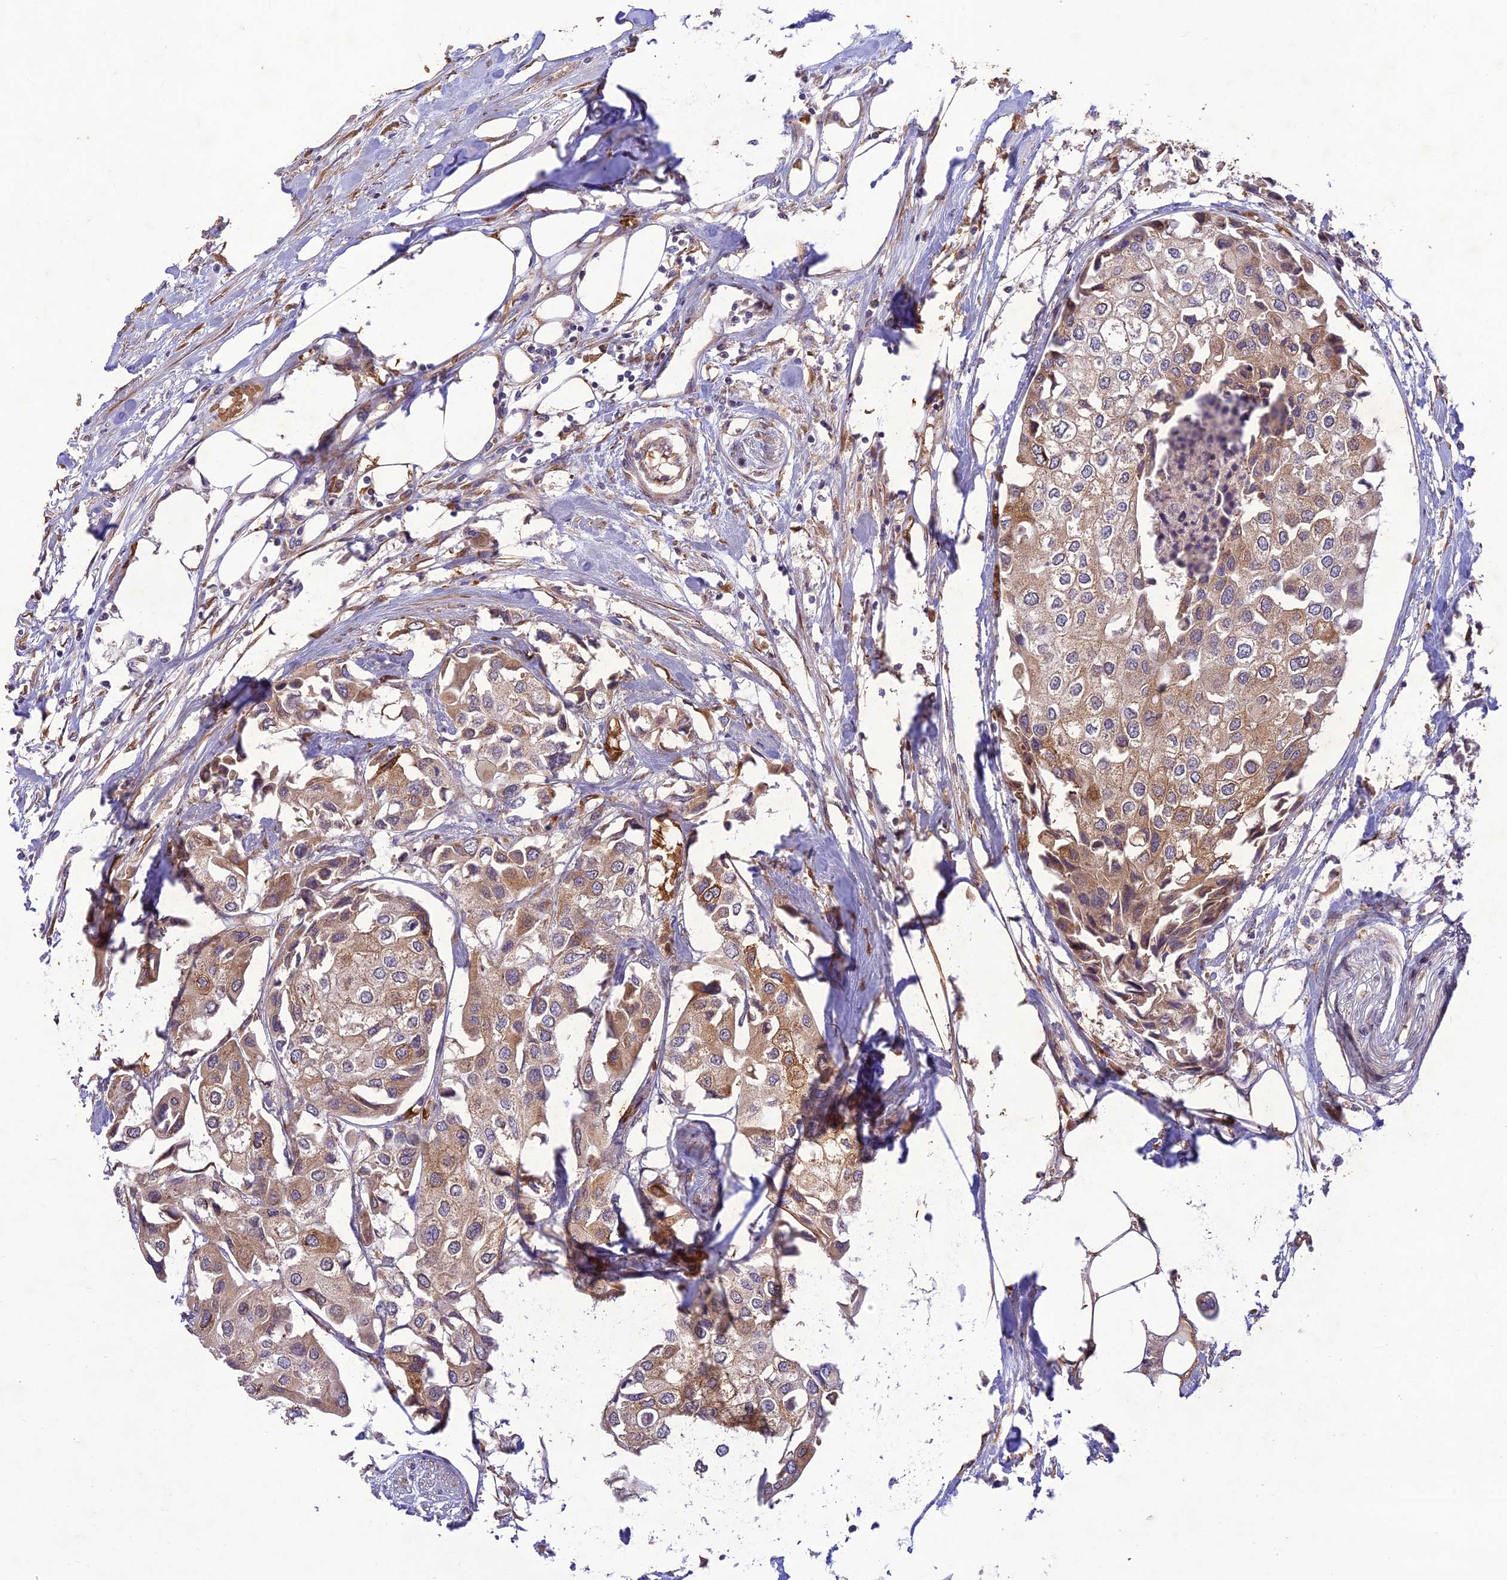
{"staining": {"intensity": "moderate", "quantity": ">75%", "location": "cytoplasmic/membranous"}, "tissue": "urothelial cancer", "cell_type": "Tumor cells", "image_type": "cancer", "snomed": [{"axis": "morphology", "description": "Urothelial carcinoma, High grade"}, {"axis": "topography", "description": "Urinary bladder"}], "caption": "The image reveals staining of urothelial carcinoma (high-grade), revealing moderate cytoplasmic/membranous protein staining (brown color) within tumor cells.", "gene": "PPP1R11", "patient": {"sex": "male", "age": 64}}